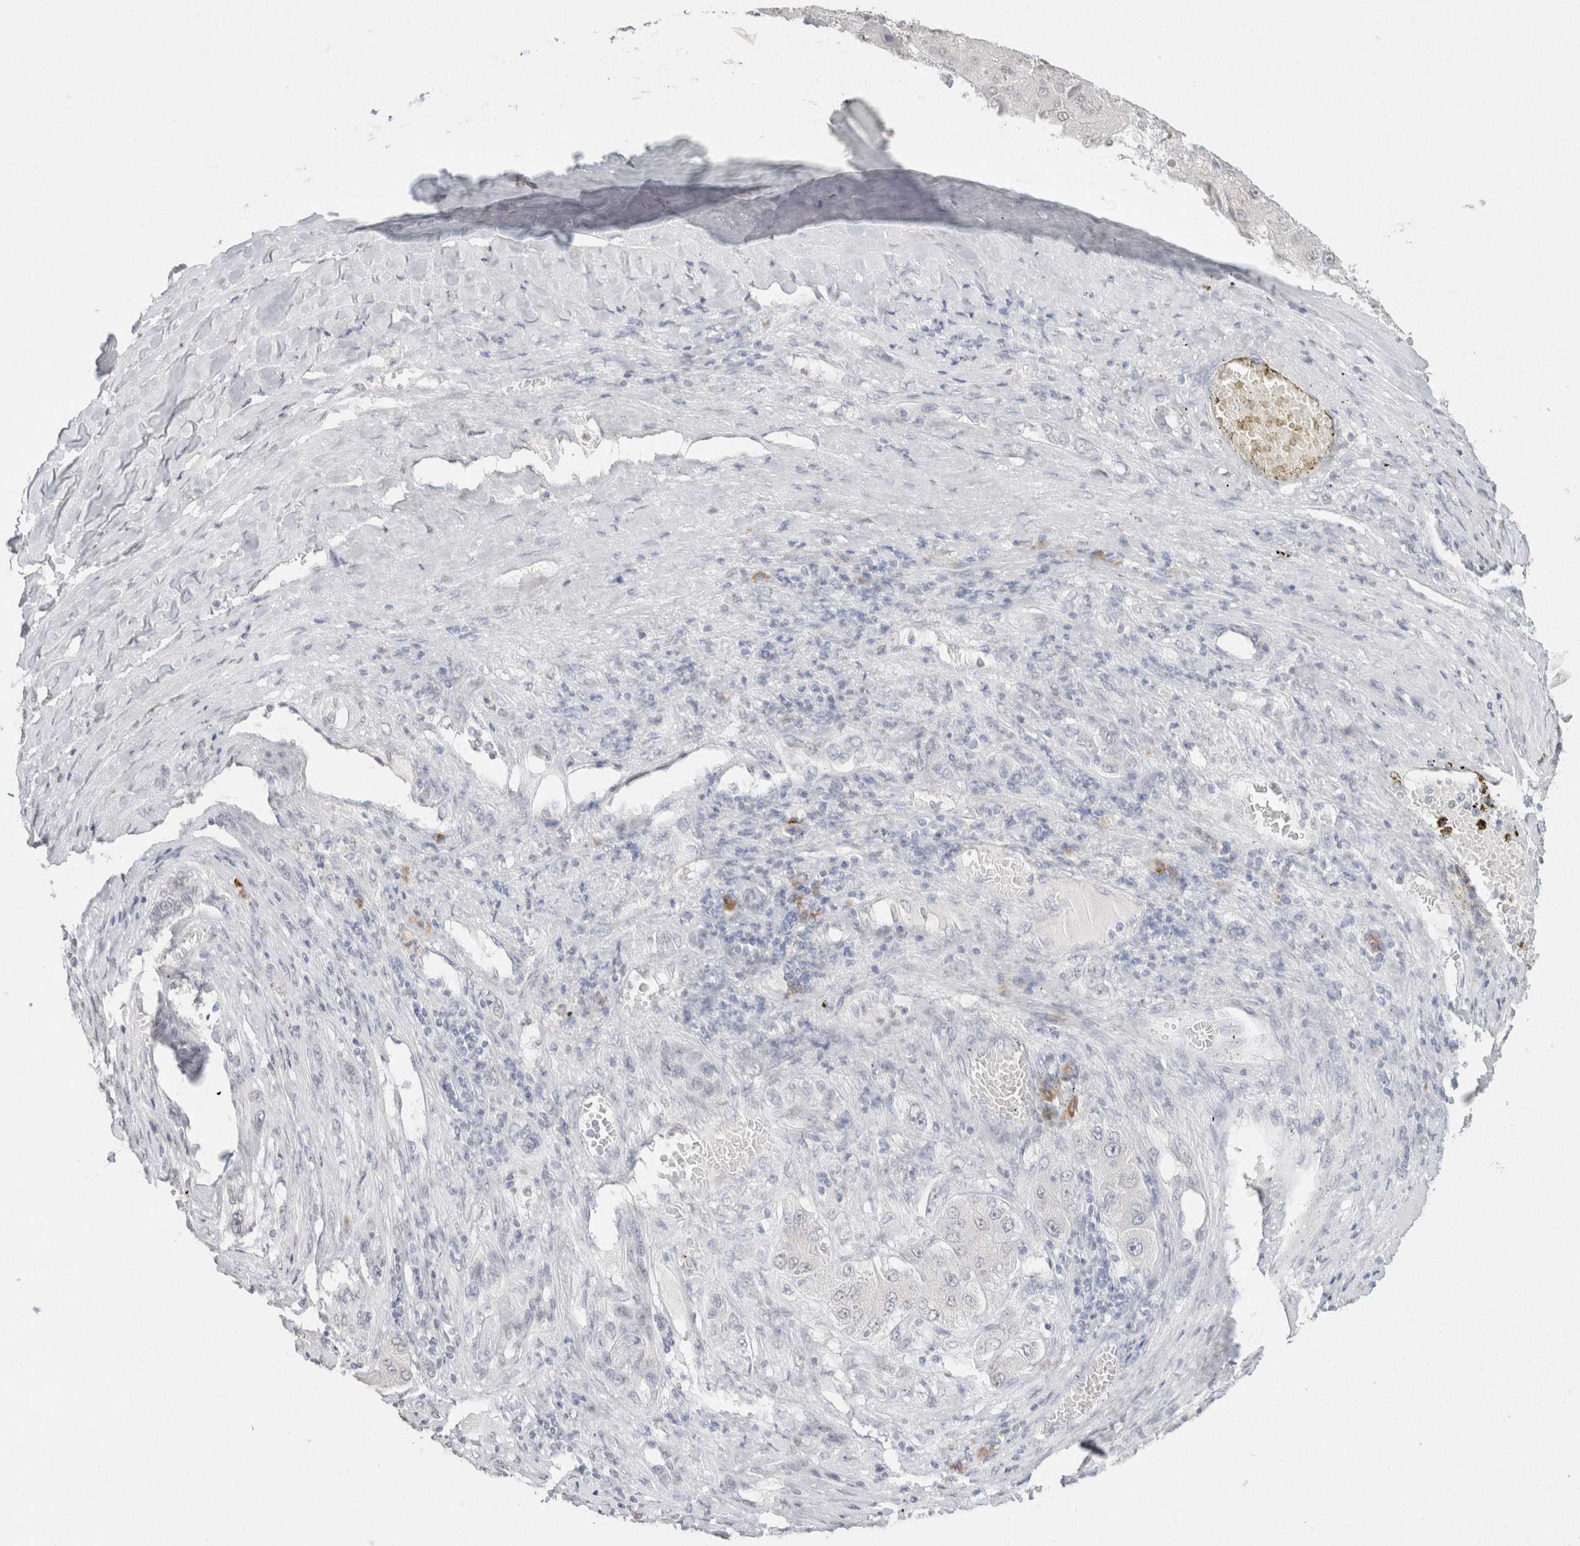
{"staining": {"intensity": "negative", "quantity": "none", "location": "none"}, "tissue": "liver cancer", "cell_type": "Tumor cells", "image_type": "cancer", "snomed": [{"axis": "morphology", "description": "Carcinoma, Hepatocellular, NOS"}, {"axis": "topography", "description": "Liver"}], "caption": "Immunohistochemistry (IHC) photomicrograph of hepatocellular carcinoma (liver) stained for a protein (brown), which demonstrates no positivity in tumor cells. (Stains: DAB (3,3'-diaminobenzidine) immunohistochemistry (IHC) with hematoxylin counter stain, Microscopy: brightfield microscopy at high magnification).", "gene": "CD80", "patient": {"sex": "female", "age": 73}}